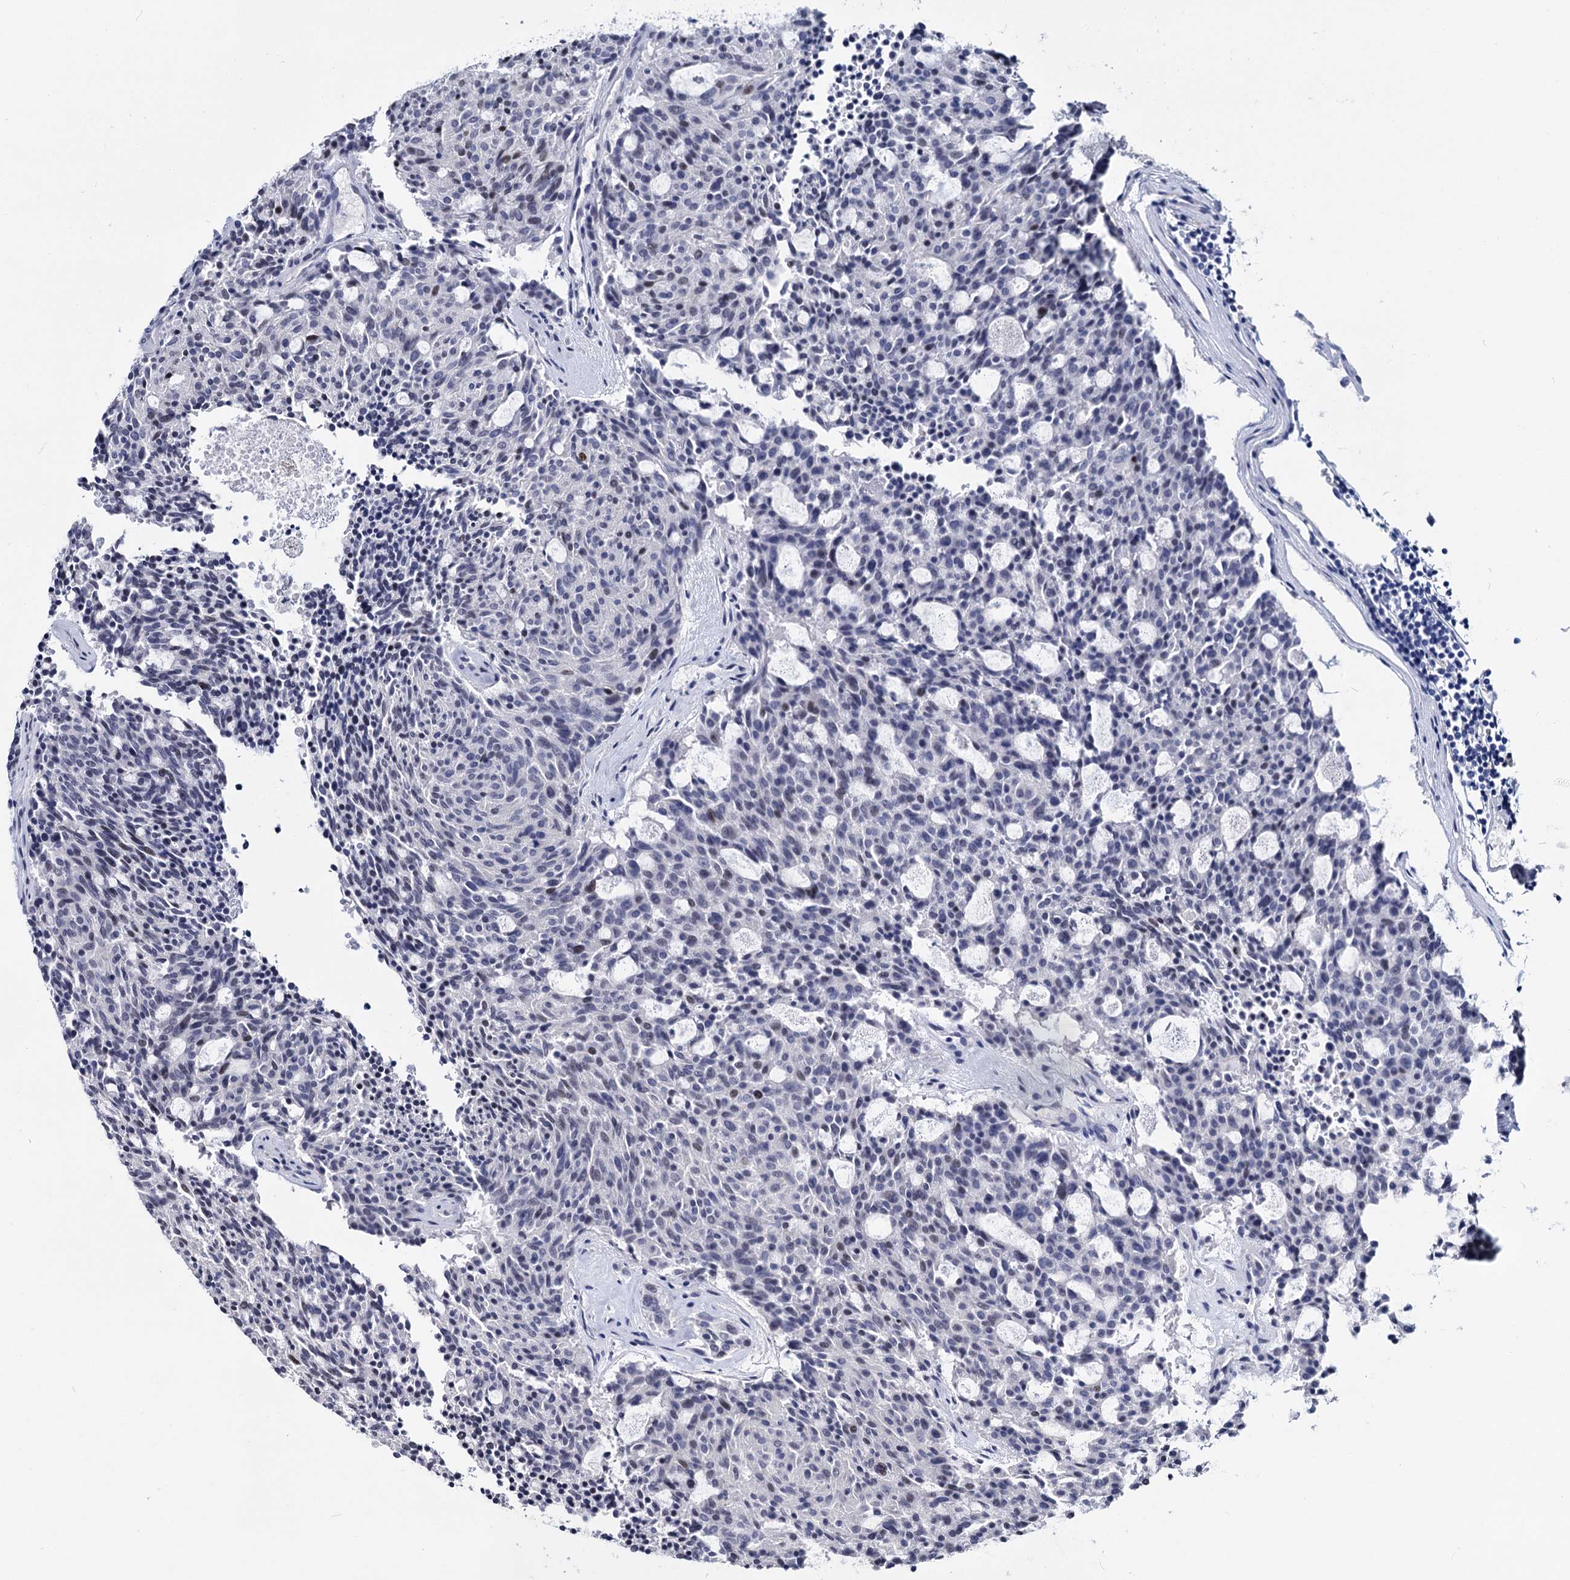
{"staining": {"intensity": "weak", "quantity": "<25%", "location": "nuclear"}, "tissue": "carcinoid", "cell_type": "Tumor cells", "image_type": "cancer", "snomed": [{"axis": "morphology", "description": "Carcinoid, malignant, NOS"}, {"axis": "topography", "description": "Pancreas"}], "caption": "IHC image of neoplastic tissue: human carcinoid stained with DAB (3,3'-diaminobenzidine) shows no significant protein positivity in tumor cells.", "gene": "MAGEA4", "patient": {"sex": "female", "age": 54}}